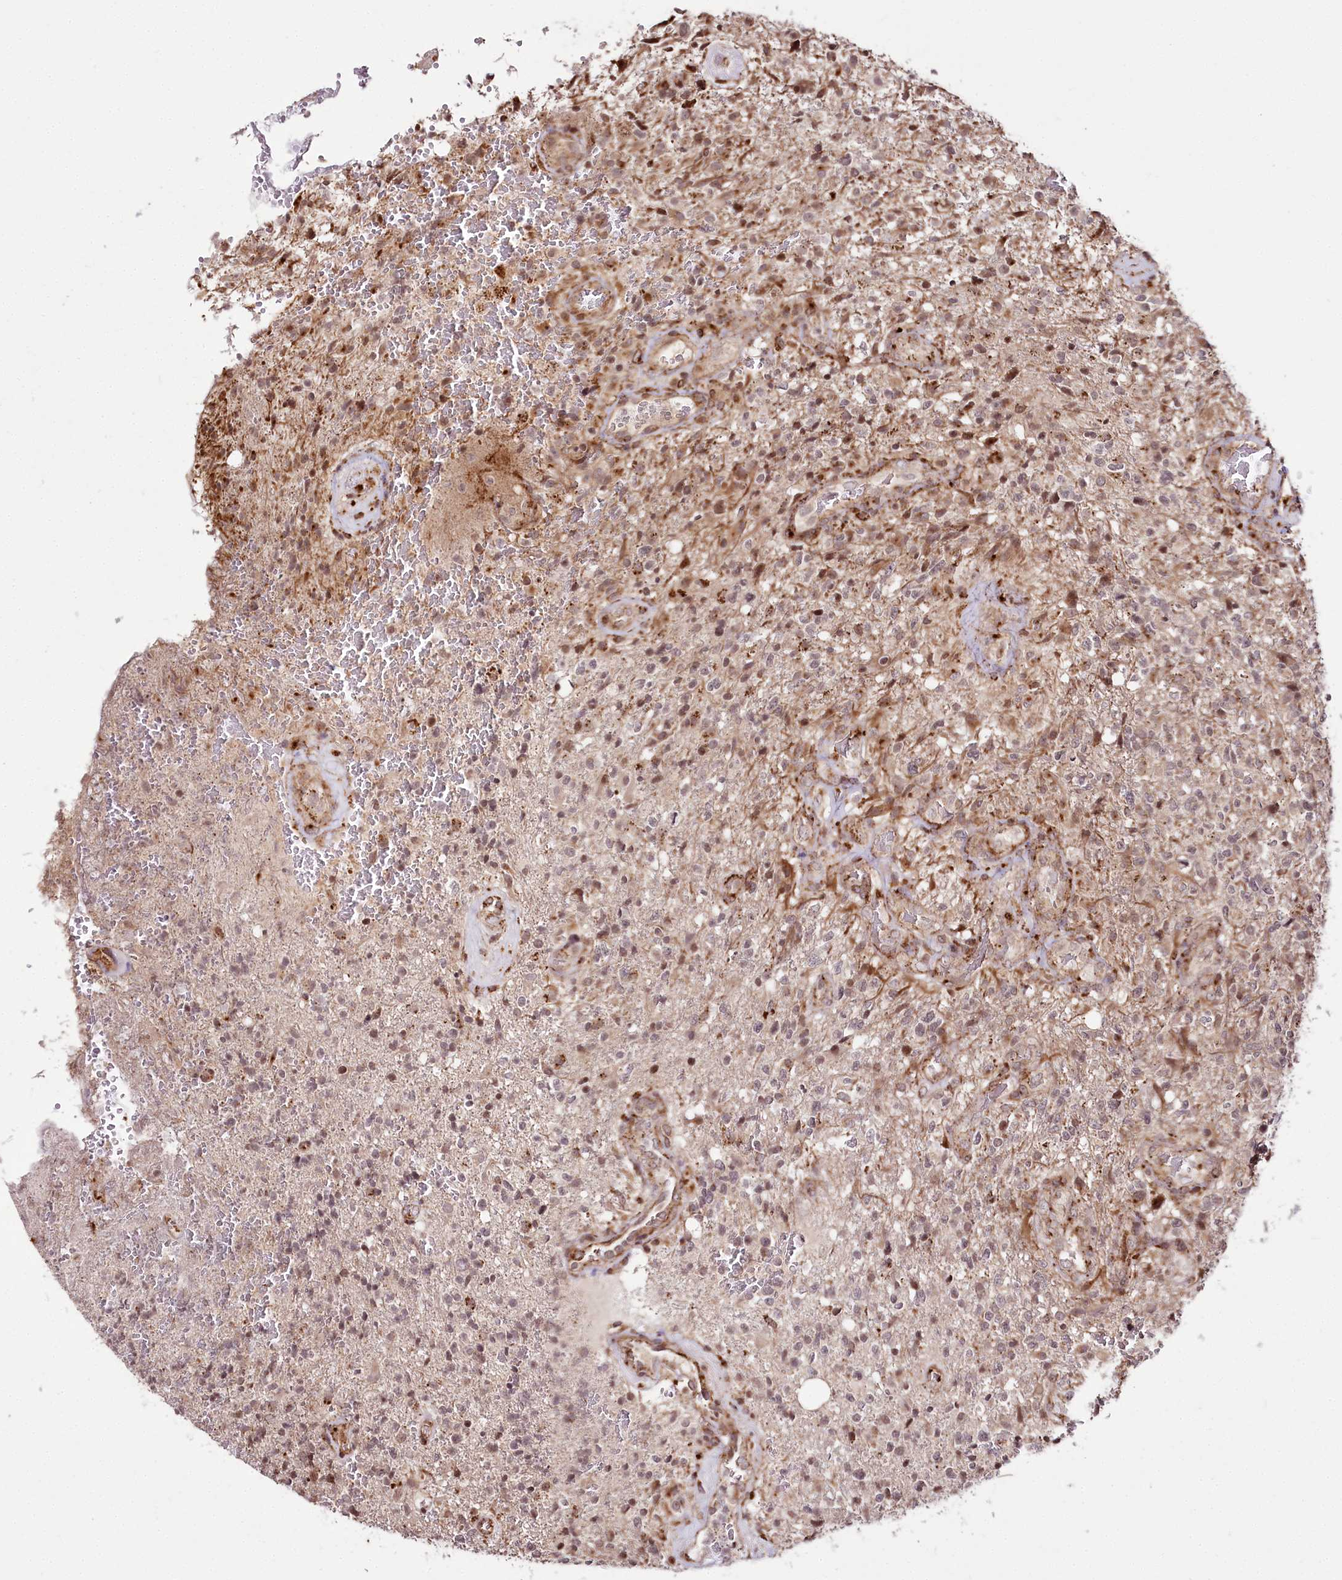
{"staining": {"intensity": "moderate", "quantity": "<25%", "location": "nuclear"}, "tissue": "glioma", "cell_type": "Tumor cells", "image_type": "cancer", "snomed": [{"axis": "morphology", "description": "Glioma, malignant, High grade"}, {"axis": "topography", "description": "Brain"}], "caption": "A histopathology image showing moderate nuclear positivity in about <25% of tumor cells in malignant high-grade glioma, as visualized by brown immunohistochemical staining.", "gene": "HOXC8", "patient": {"sex": "male", "age": 56}}